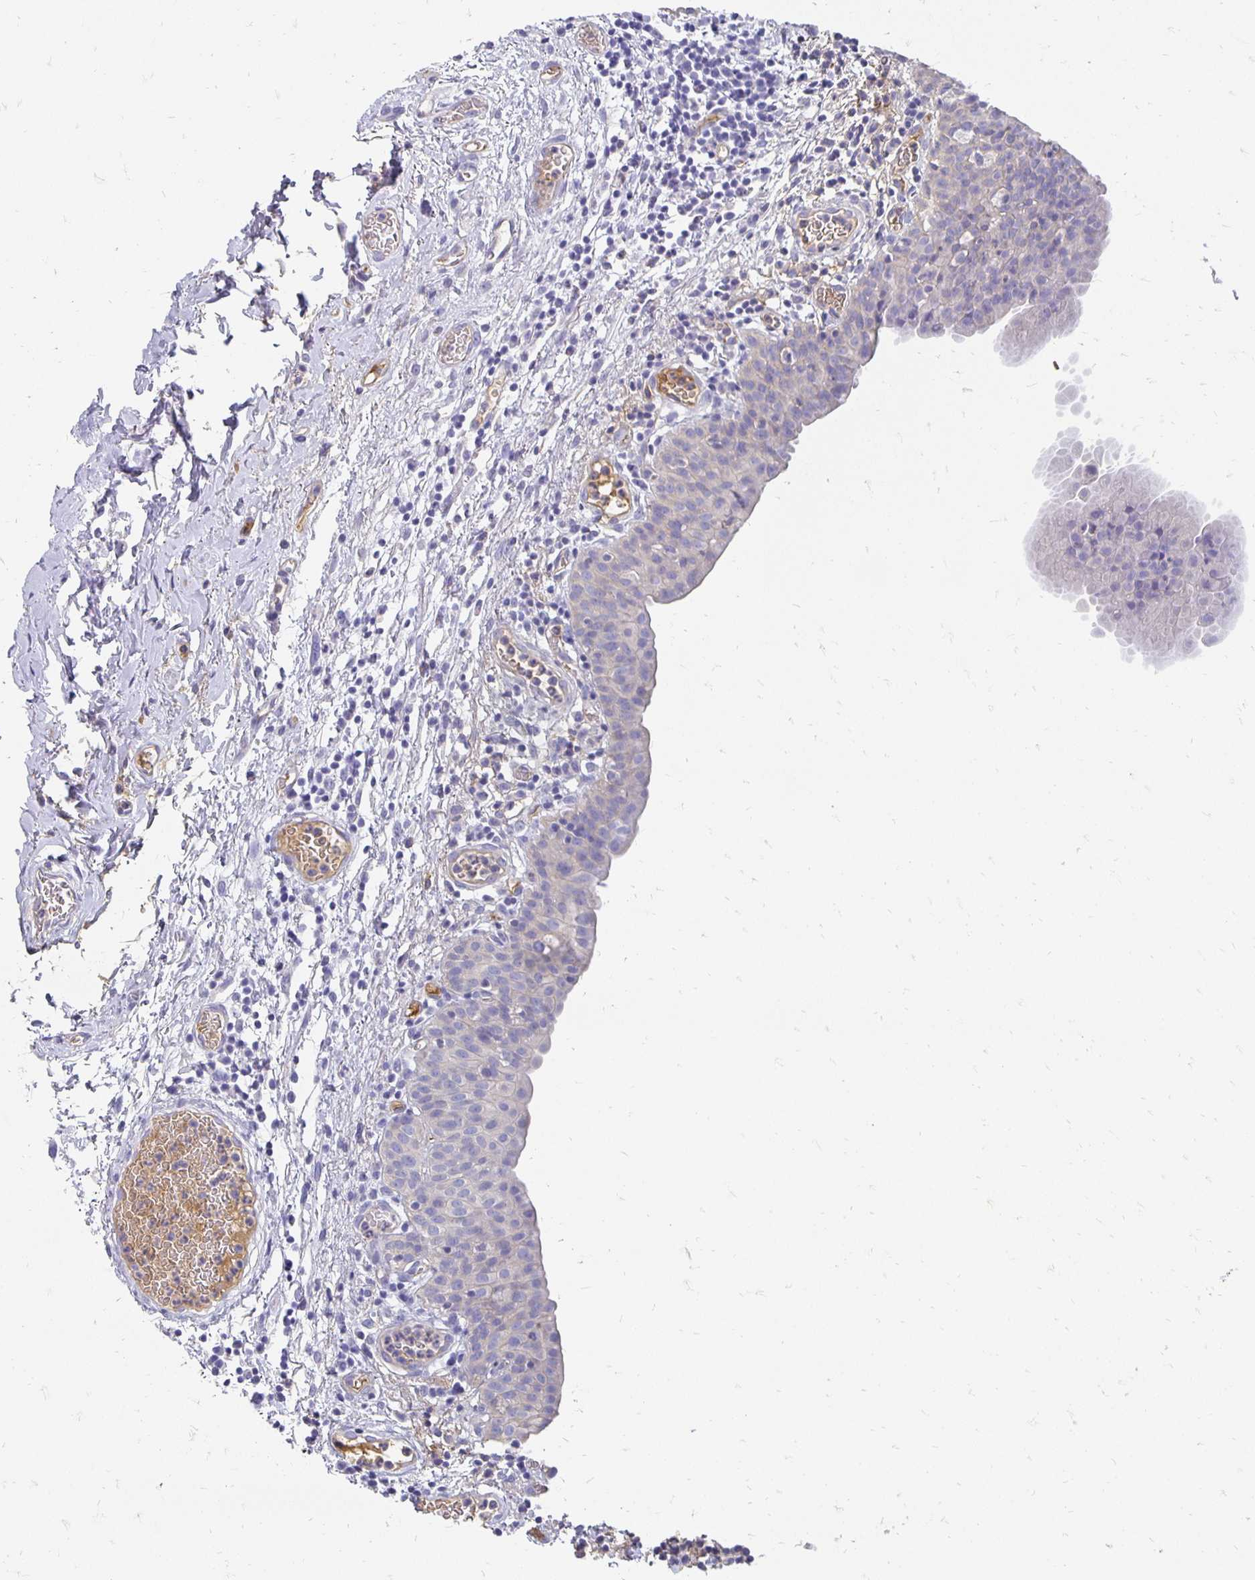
{"staining": {"intensity": "negative", "quantity": "none", "location": "none"}, "tissue": "urinary bladder", "cell_type": "Urothelial cells", "image_type": "normal", "snomed": [{"axis": "morphology", "description": "Normal tissue, NOS"}, {"axis": "morphology", "description": "Inflammation, NOS"}, {"axis": "topography", "description": "Urinary bladder"}], "caption": "IHC photomicrograph of unremarkable human urinary bladder stained for a protein (brown), which demonstrates no expression in urothelial cells.", "gene": "APOB", "patient": {"sex": "male", "age": 57}}